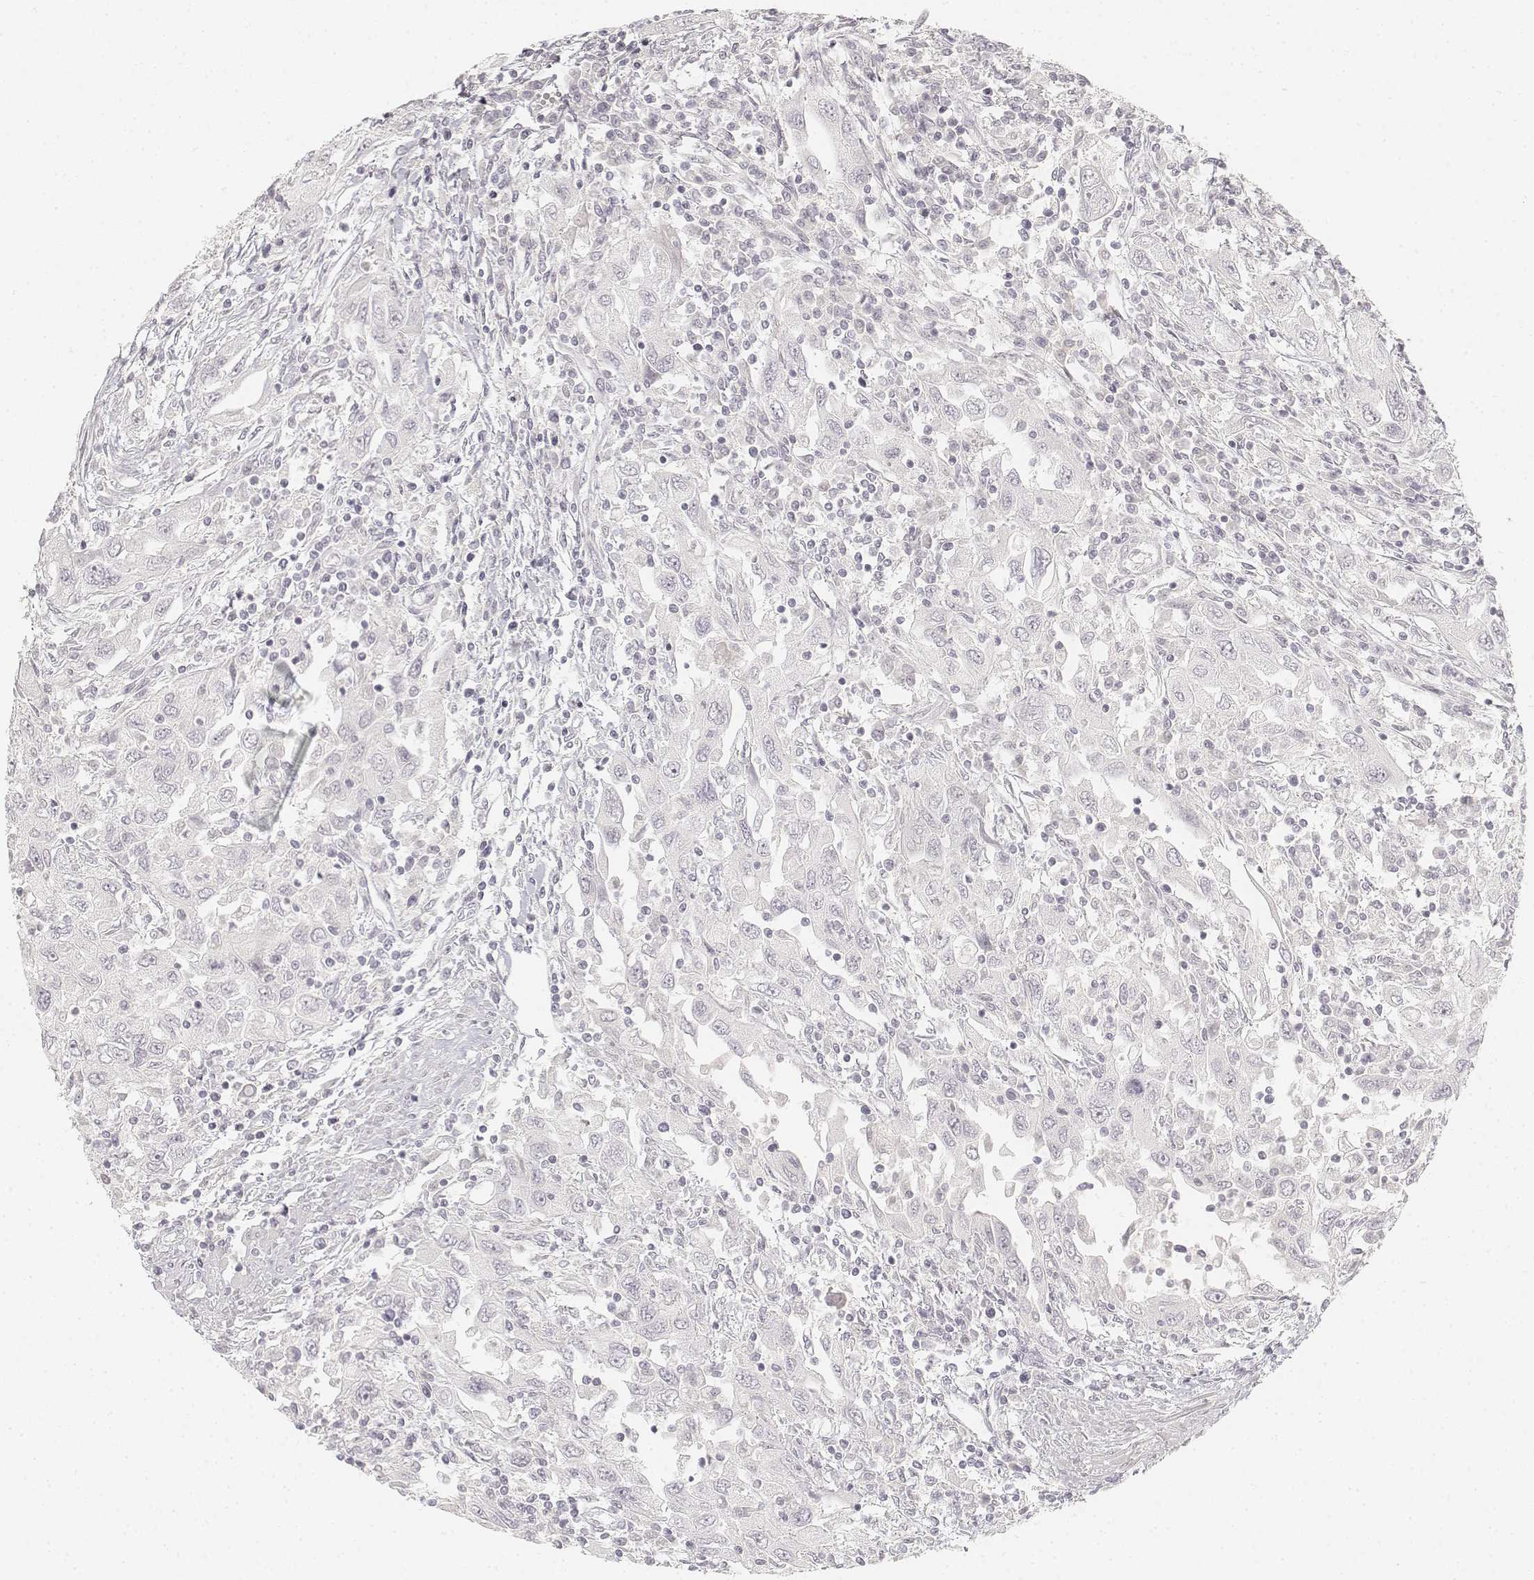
{"staining": {"intensity": "negative", "quantity": "none", "location": "none"}, "tissue": "urothelial cancer", "cell_type": "Tumor cells", "image_type": "cancer", "snomed": [{"axis": "morphology", "description": "Urothelial carcinoma, High grade"}, {"axis": "topography", "description": "Urinary bladder"}], "caption": "High magnification brightfield microscopy of urothelial cancer stained with DAB (brown) and counterstained with hematoxylin (blue): tumor cells show no significant positivity.", "gene": "DSG4", "patient": {"sex": "male", "age": 76}}